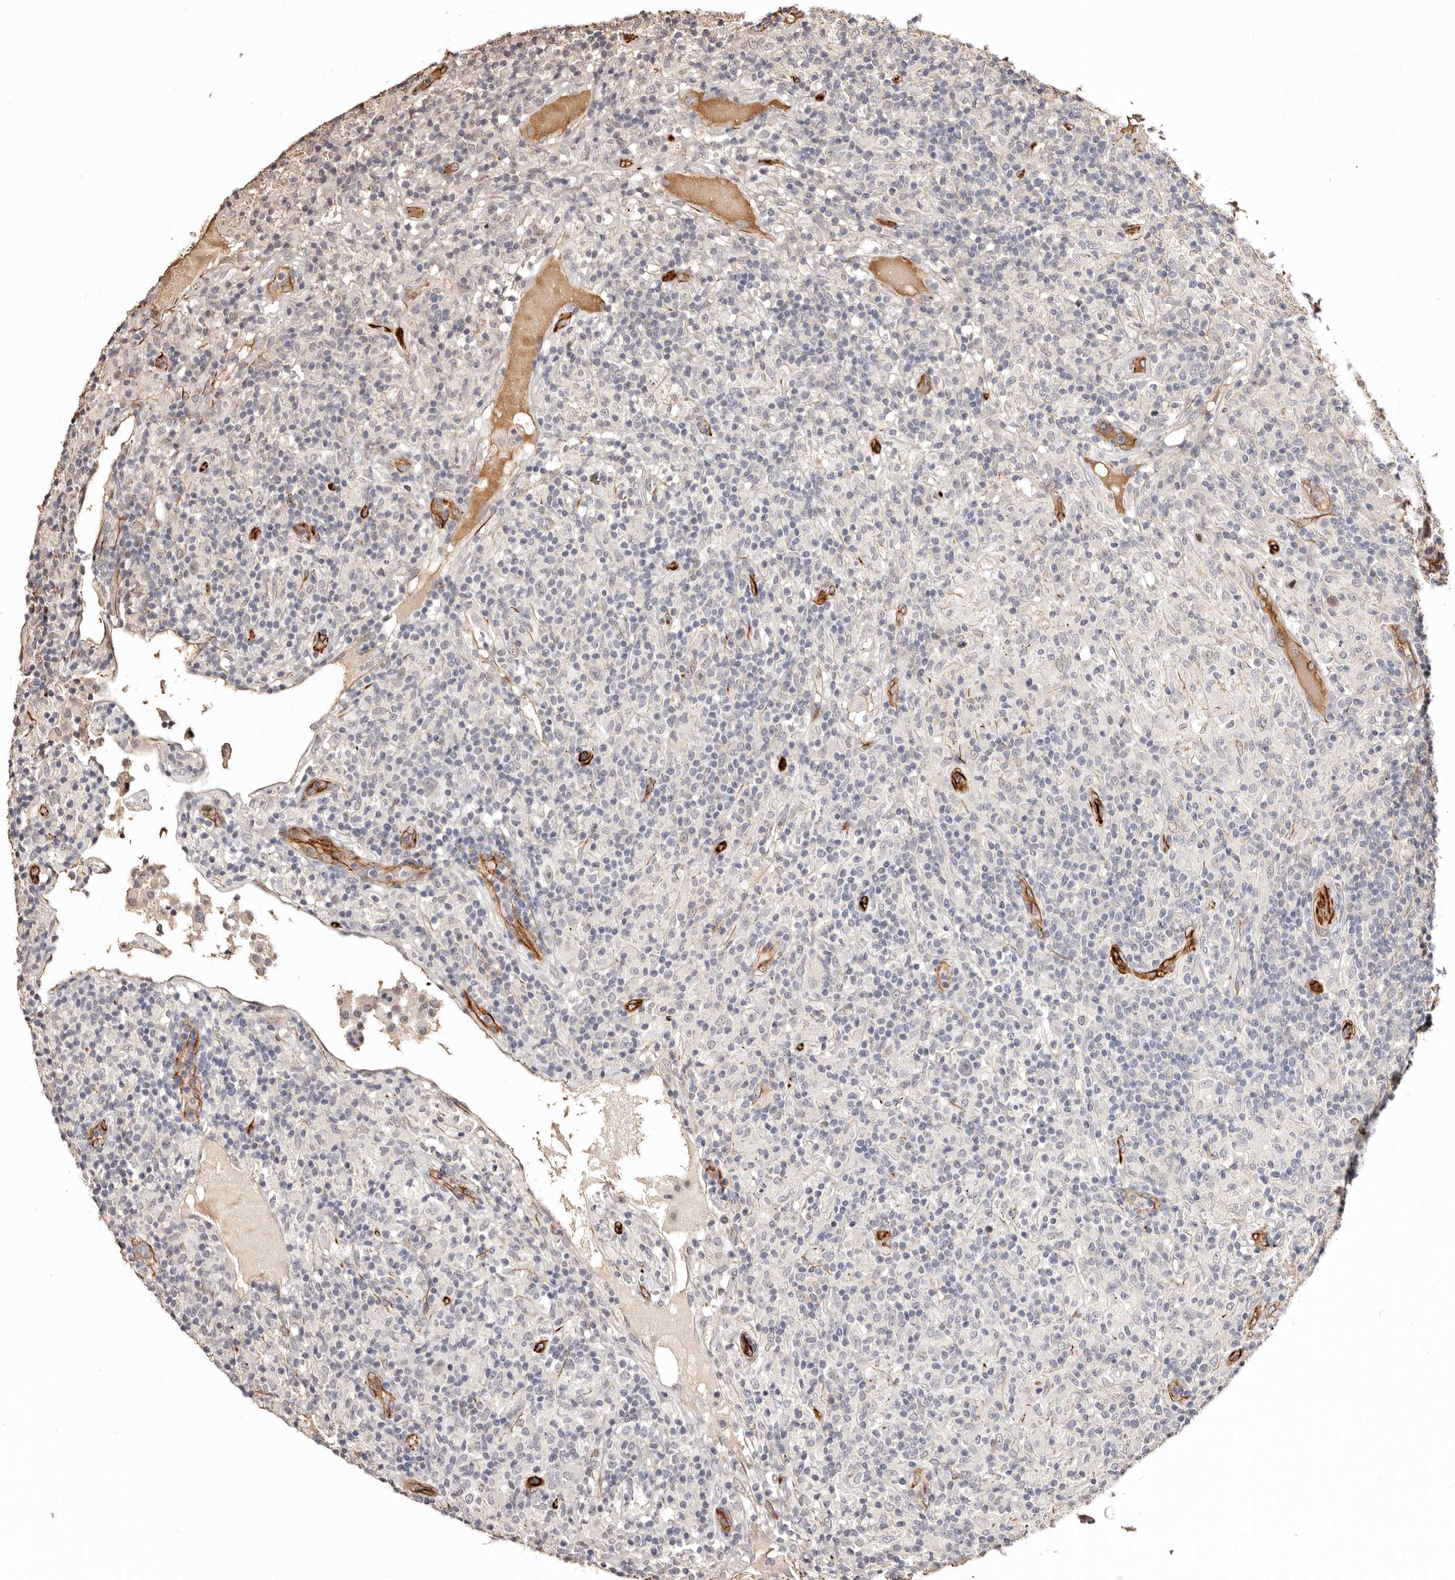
{"staining": {"intensity": "negative", "quantity": "none", "location": "none"}, "tissue": "lymphoma", "cell_type": "Tumor cells", "image_type": "cancer", "snomed": [{"axis": "morphology", "description": "Hodgkin's disease, NOS"}, {"axis": "topography", "description": "Lymph node"}], "caption": "This histopathology image is of Hodgkin's disease stained with immunohistochemistry (IHC) to label a protein in brown with the nuclei are counter-stained blue. There is no positivity in tumor cells.", "gene": "ZNF557", "patient": {"sex": "male", "age": 70}}